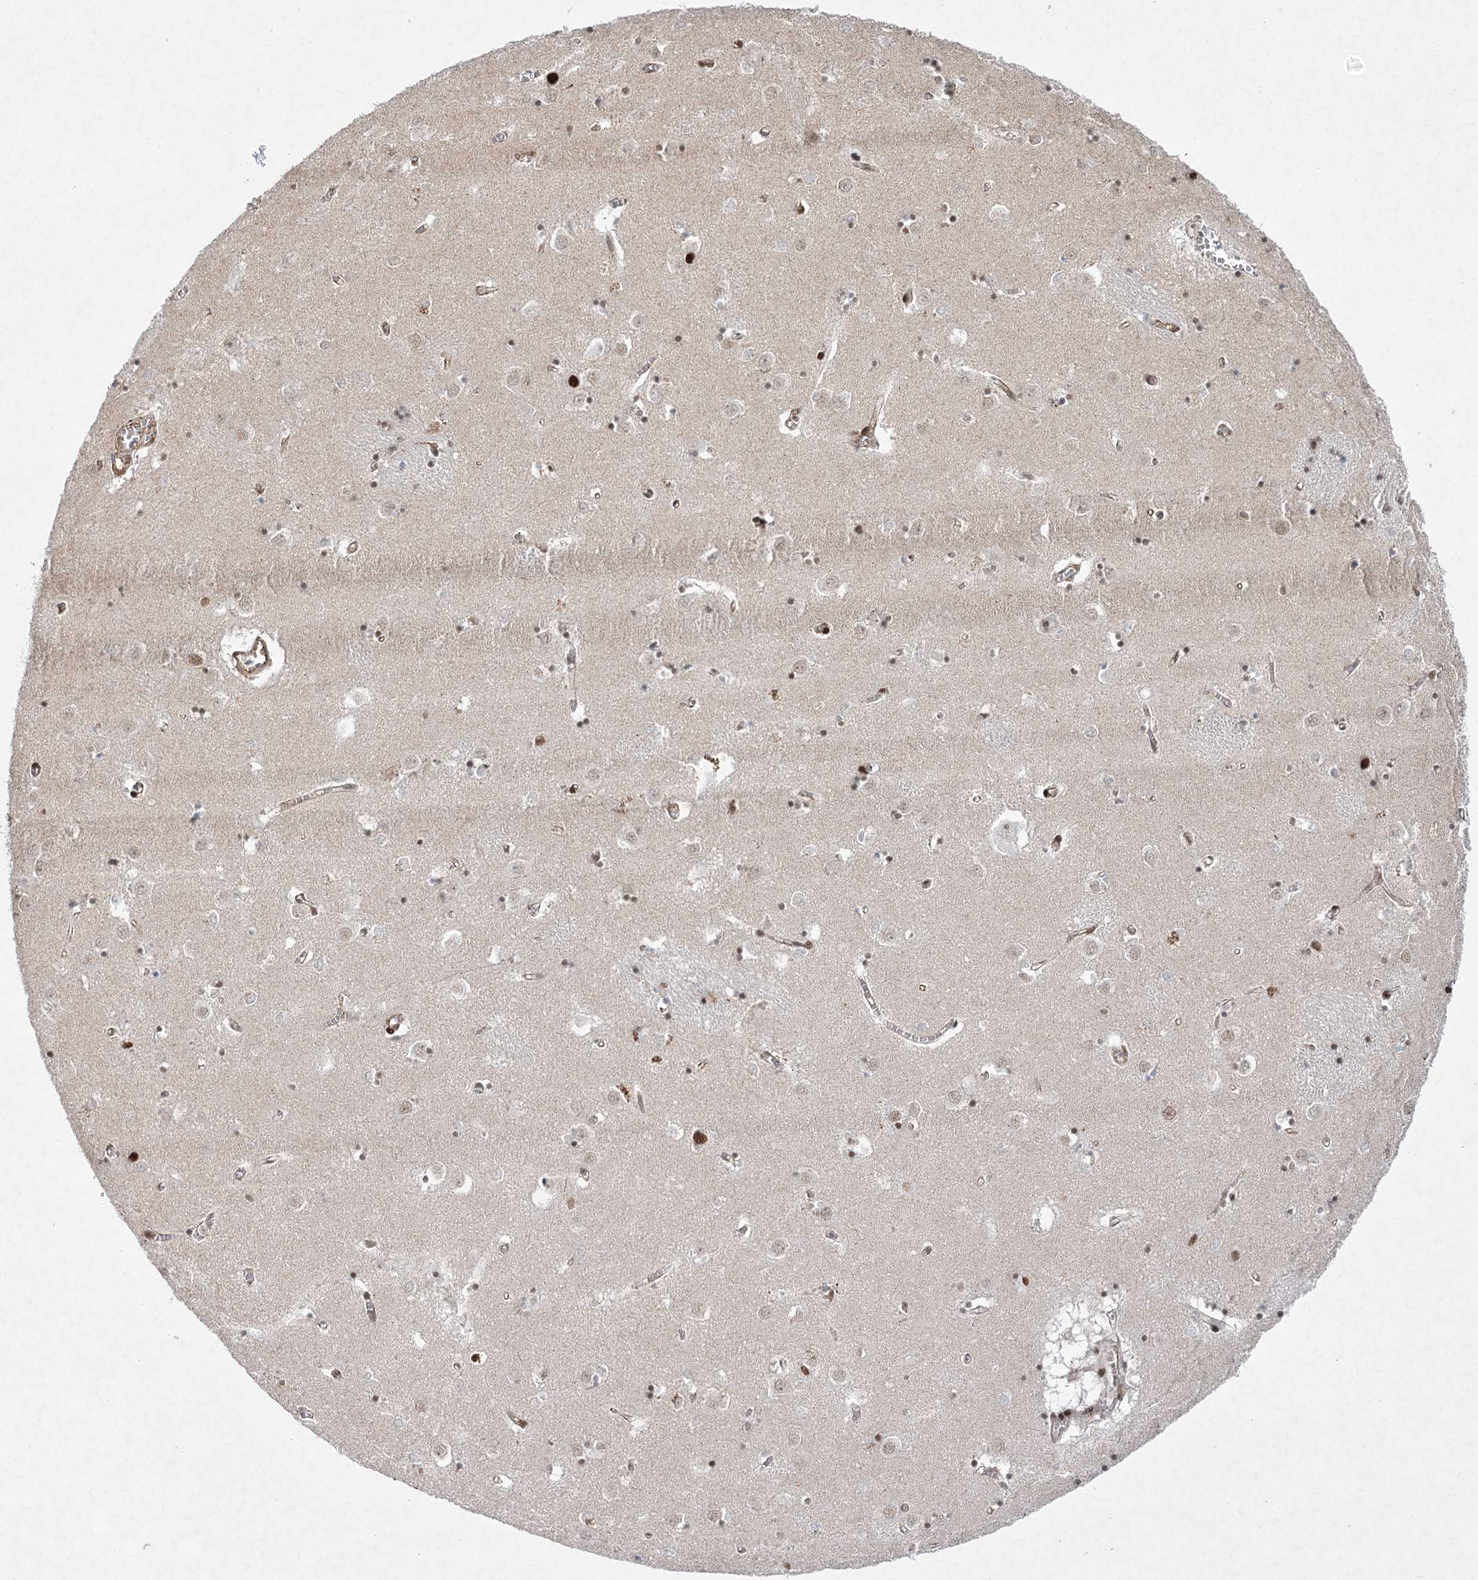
{"staining": {"intensity": "moderate", "quantity": "25%-75%", "location": "nuclear"}, "tissue": "caudate", "cell_type": "Glial cells", "image_type": "normal", "snomed": [{"axis": "morphology", "description": "Normal tissue, NOS"}, {"axis": "topography", "description": "Lateral ventricle wall"}], "caption": "IHC of unremarkable human caudate exhibits medium levels of moderate nuclear positivity in approximately 25%-75% of glial cells. (DAB (3,3'-diaminobenzidine) = brown stain, brightfield microscopy at high magnification).", "gene": "ZCCHC8", "patient": {"sex": "male", "age": 70}}